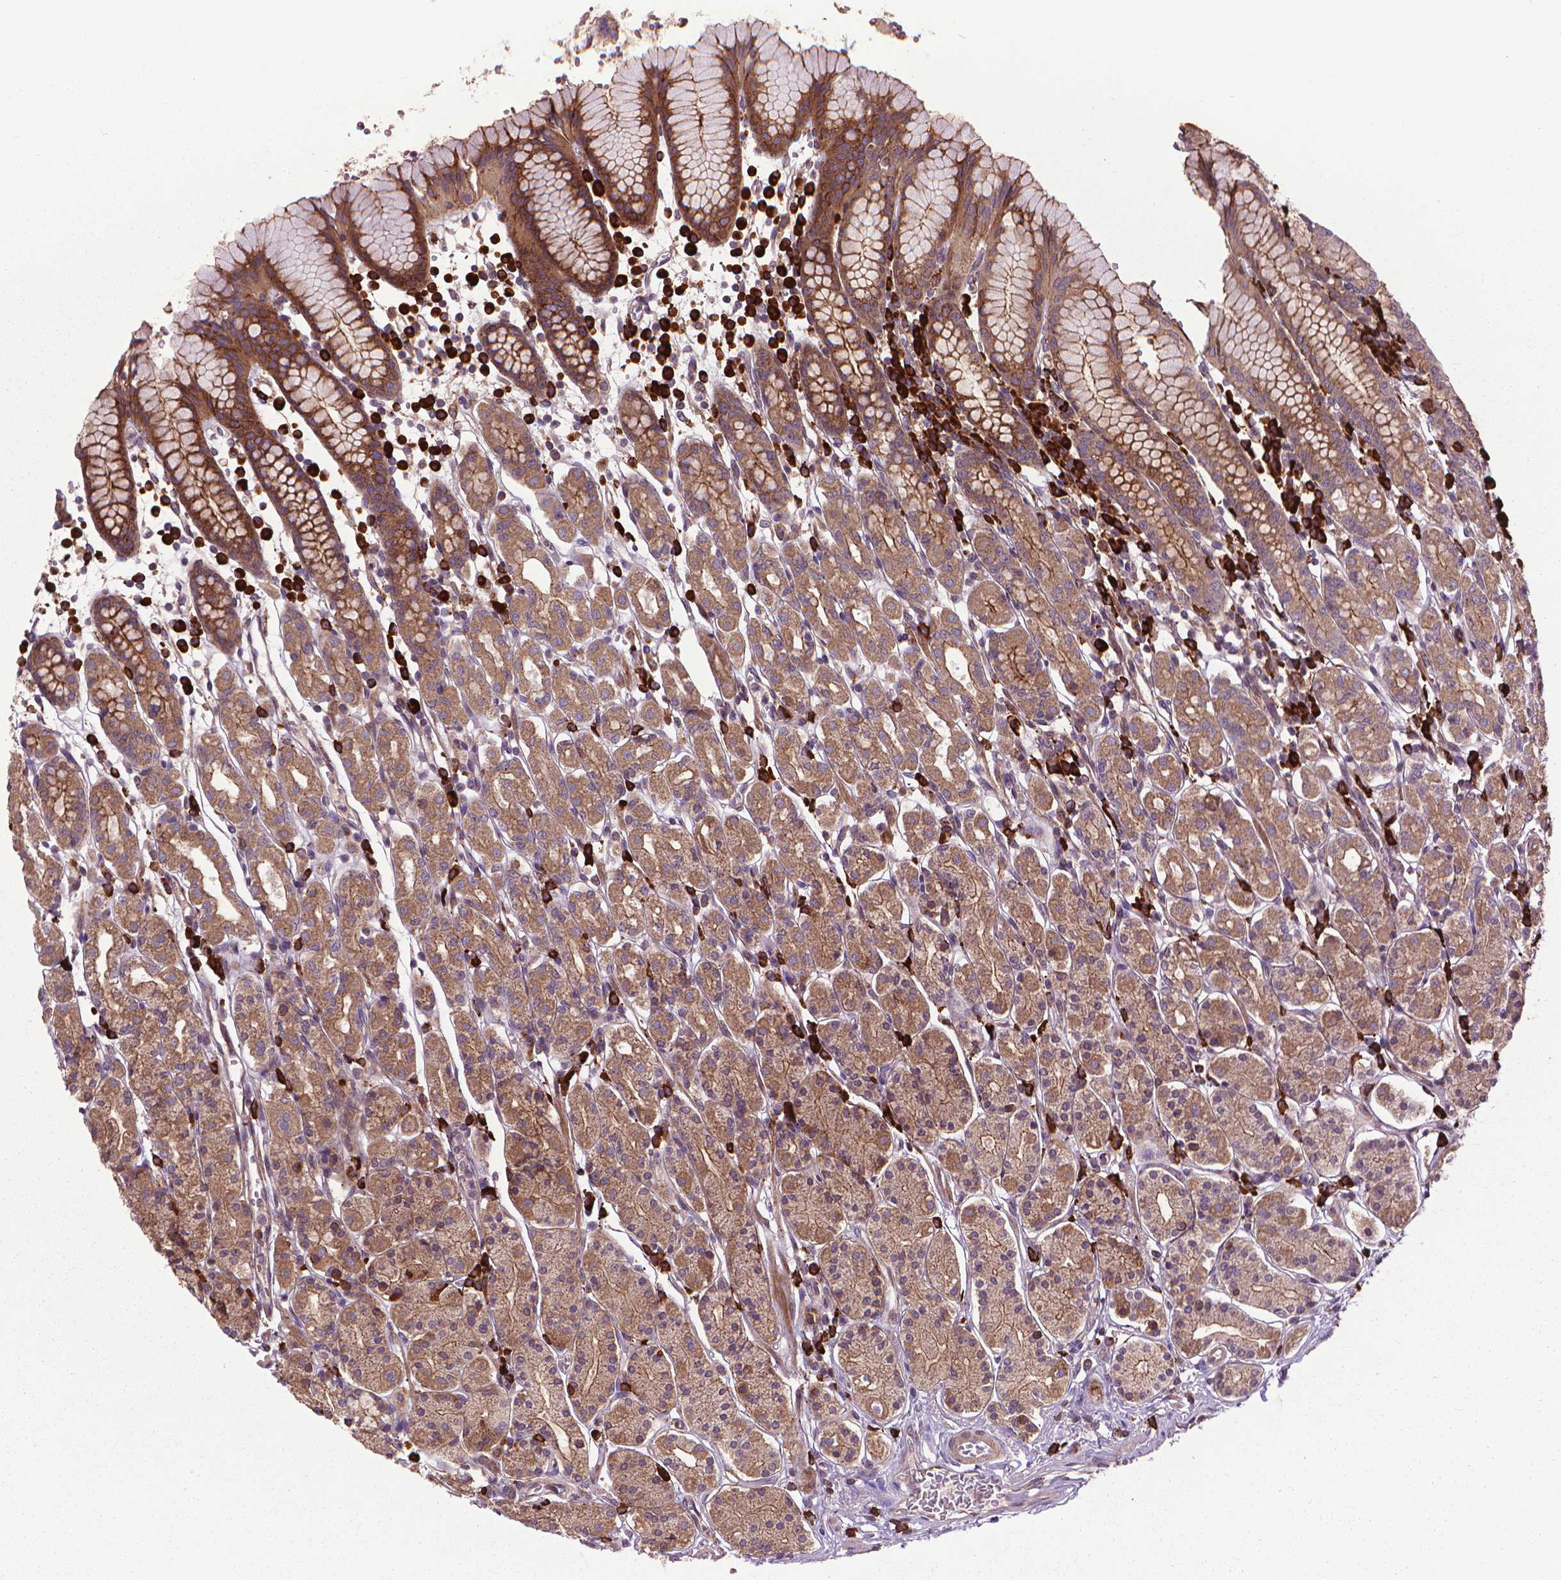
{"staining": {"intensity": "moderate", "quantity": ">75%", "location": "cytoplasmic/membranous"}, "tissue": "stomach", "cell_type": "Glandular cells", "image_type": "normal", "snomed": [{"axis": "morphology", "description": "Normal tissue, NOS"}, {"axis": "topography", "description": "Stomach, upper"}, {"axis": "topography", "description": "Stomach"}], "caption": "Immunohistochemical staining of normal human stomach shows >75% levels of moderate cytoplasmic/membranous protein expression in approximately >75% of glandular cells.", "gene": "MYH14", "patient": {"sex": "male", "age": 62}}